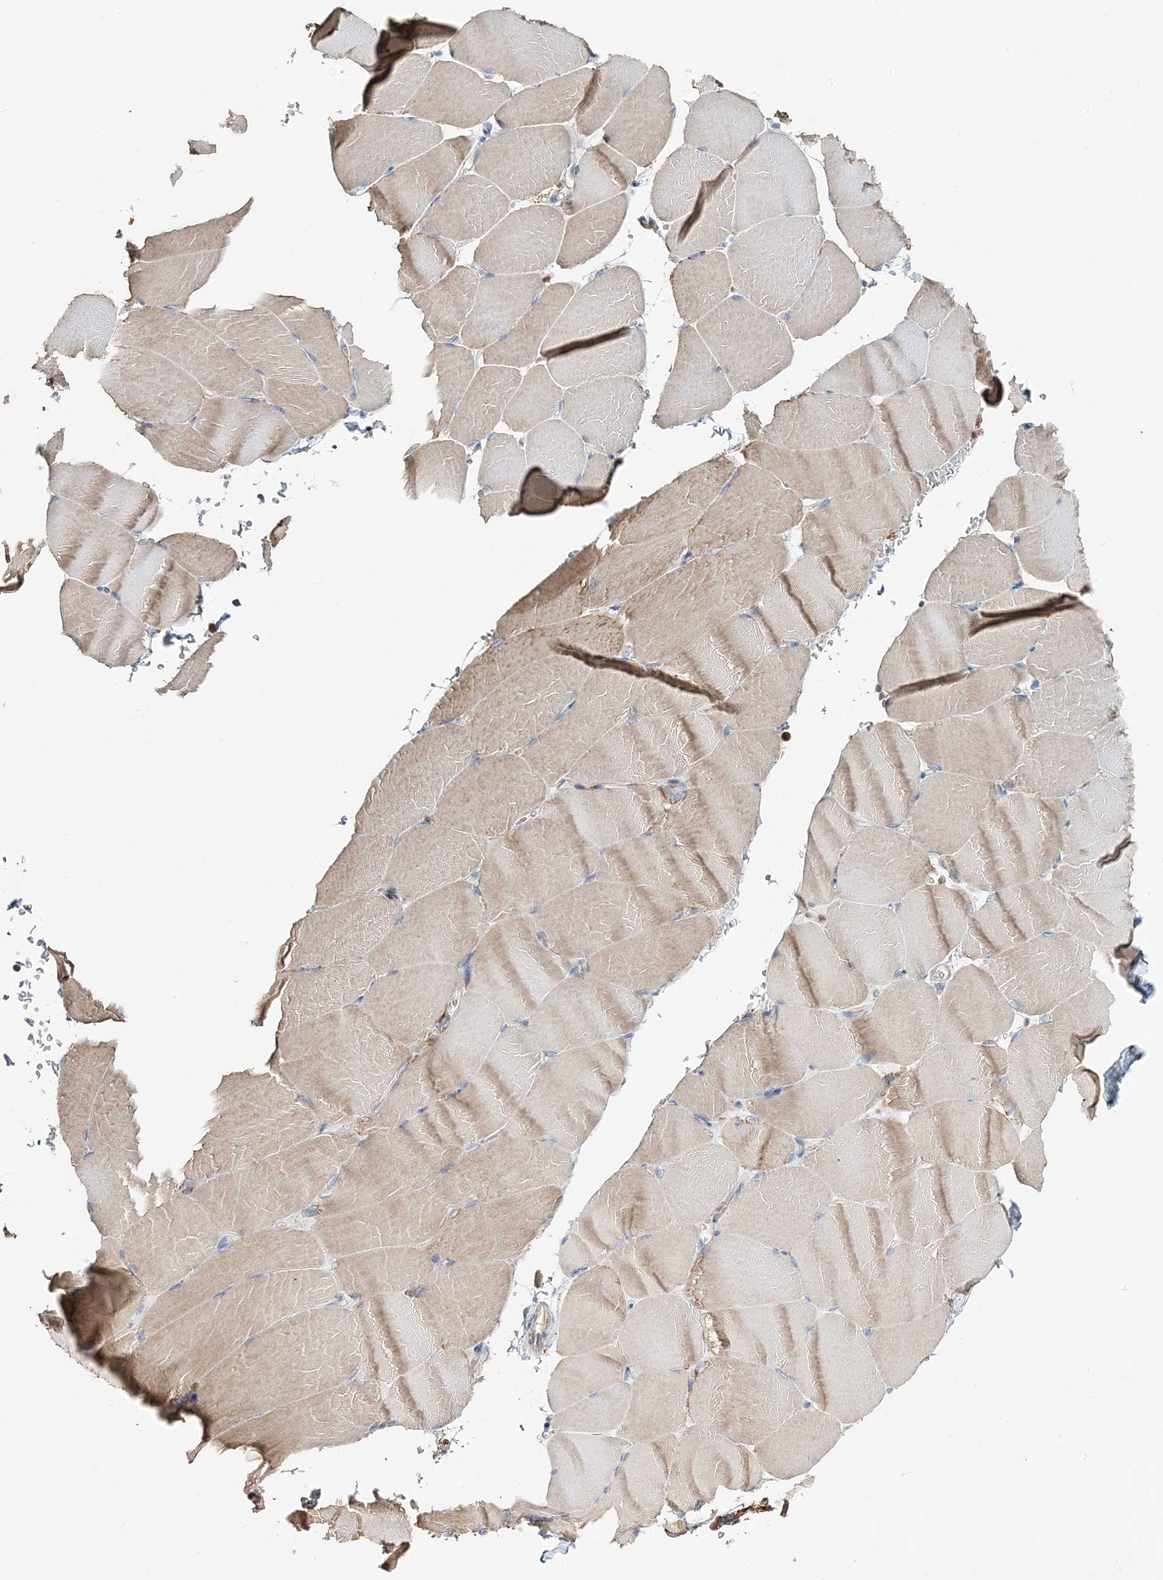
{"staining": {"intensity": "weak", "quantity": ">75%", "location": "cytoplasmic/membranous"}, "tissue": "skeletal muscle", "cell_type": "Myocytes", "image_type": "normal", "snomed": [{"axis": "morphology", "description": "Normal tissue, NOS"}, {"axis": "topography", "description": "Skeletal muscle"}, {"axis": "topography", "description": "Parathyroid gland"}], "caption": "Immunohistochemical staining of normal human skeletal muscle reveals weak cytoplasmic/membranous protein positivity in about >75% of myocytes.", "gene": "TMLHE", "patient": {"sex": "female", "age": 37}}